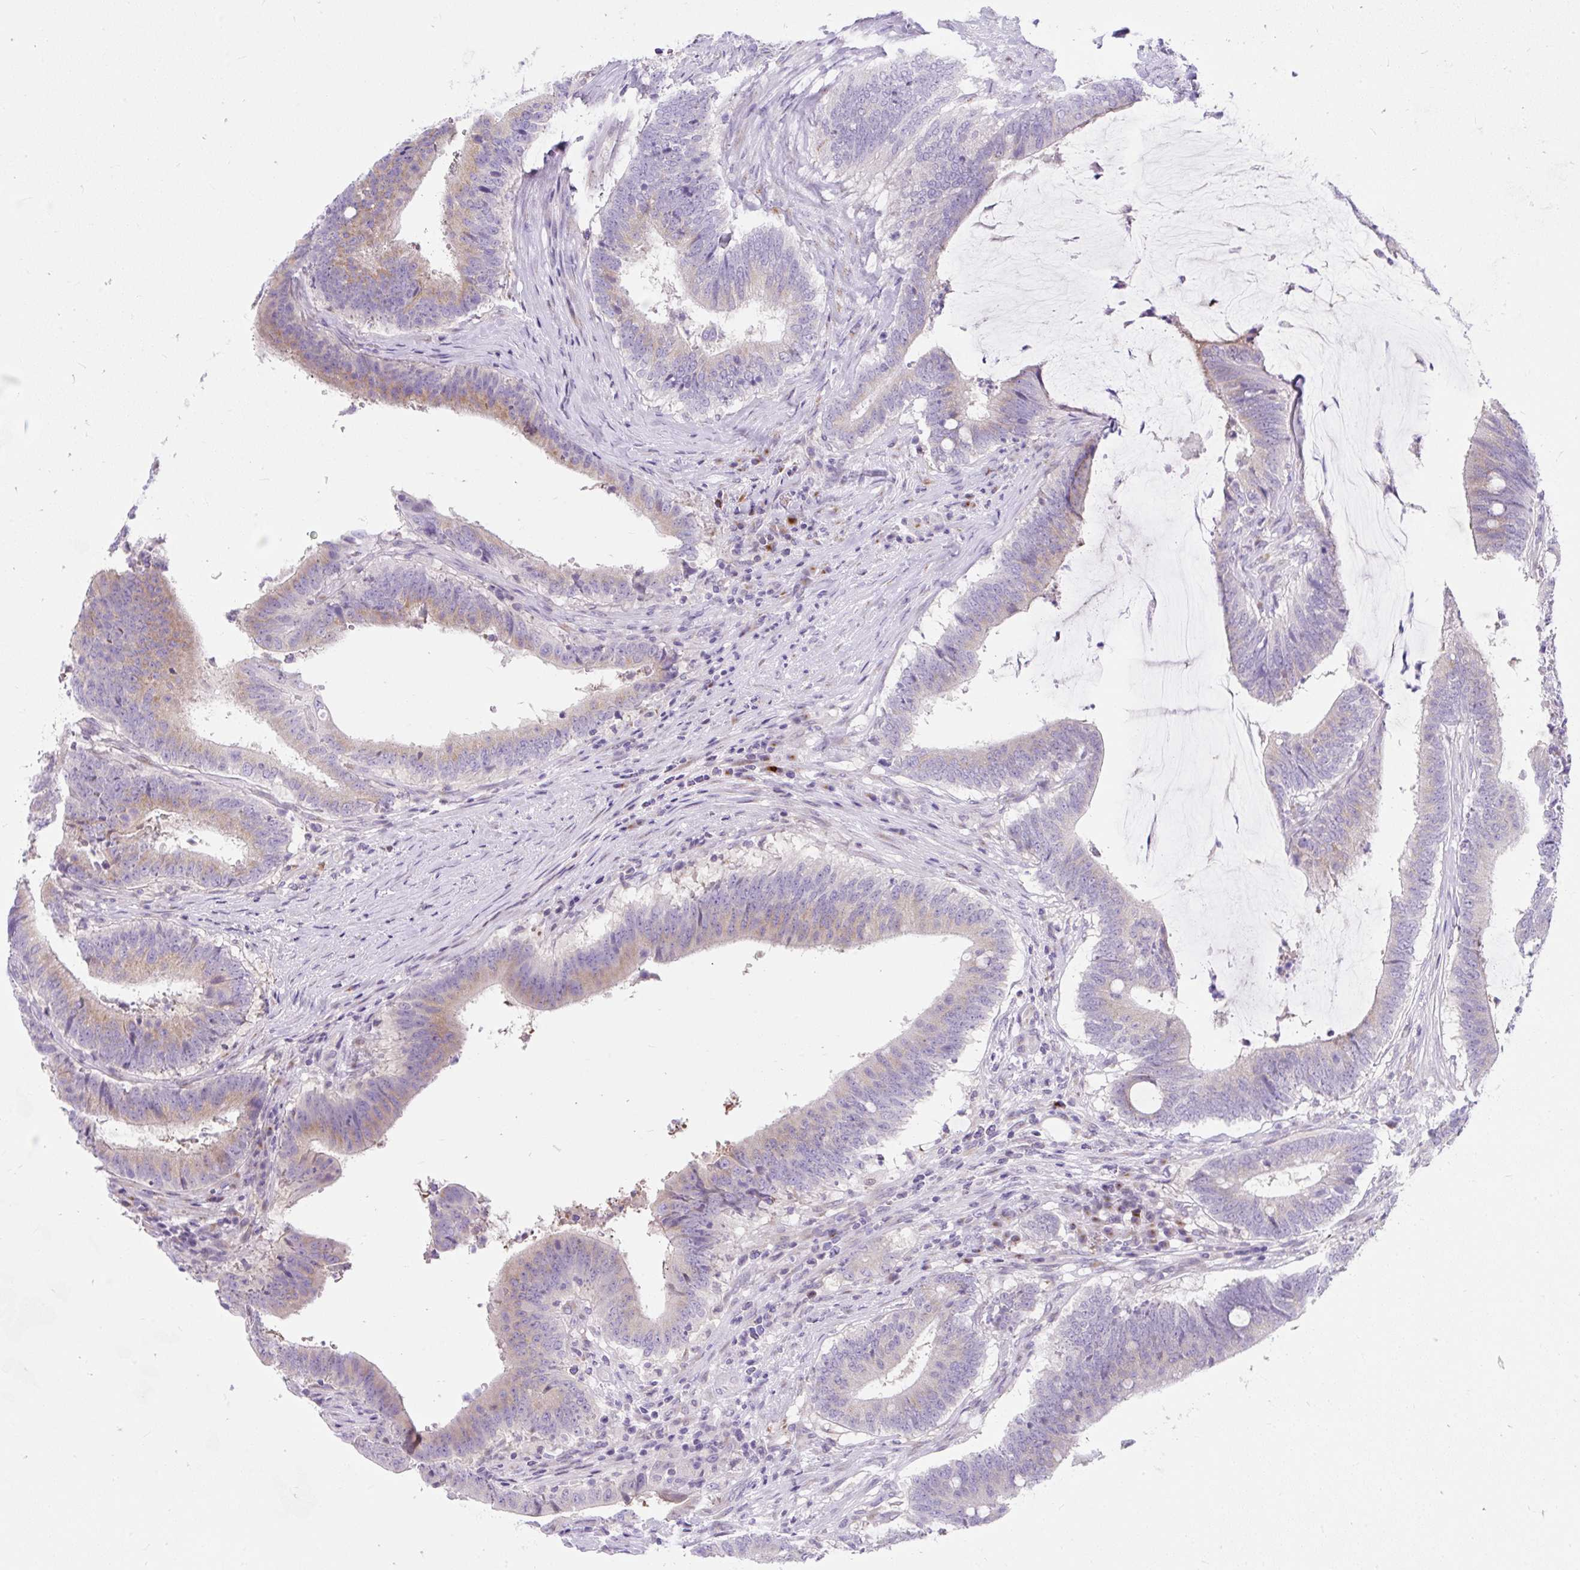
{"staining": {"intensity": "moderate", "quantity": "25%-75%", "location": "cytoplasmic/membranous"}, "tissue": "colorectal cancer", "cell_type": "Tumor cells", "image_type": "cancer", "snomed": [{"axis": "morphology", "description": "Adenocarcinoma, NOS"}, {"axis": "topography", "description": "Colon"}], "caption": "Moderate cytoplasmic/membranous protein staining is identified in about 25%-75% of tumor cells in colorectal cancer (adenocarcinoma).", "gene": "GOLGA8A", "patient": {"sex": "female", "age": 43}}